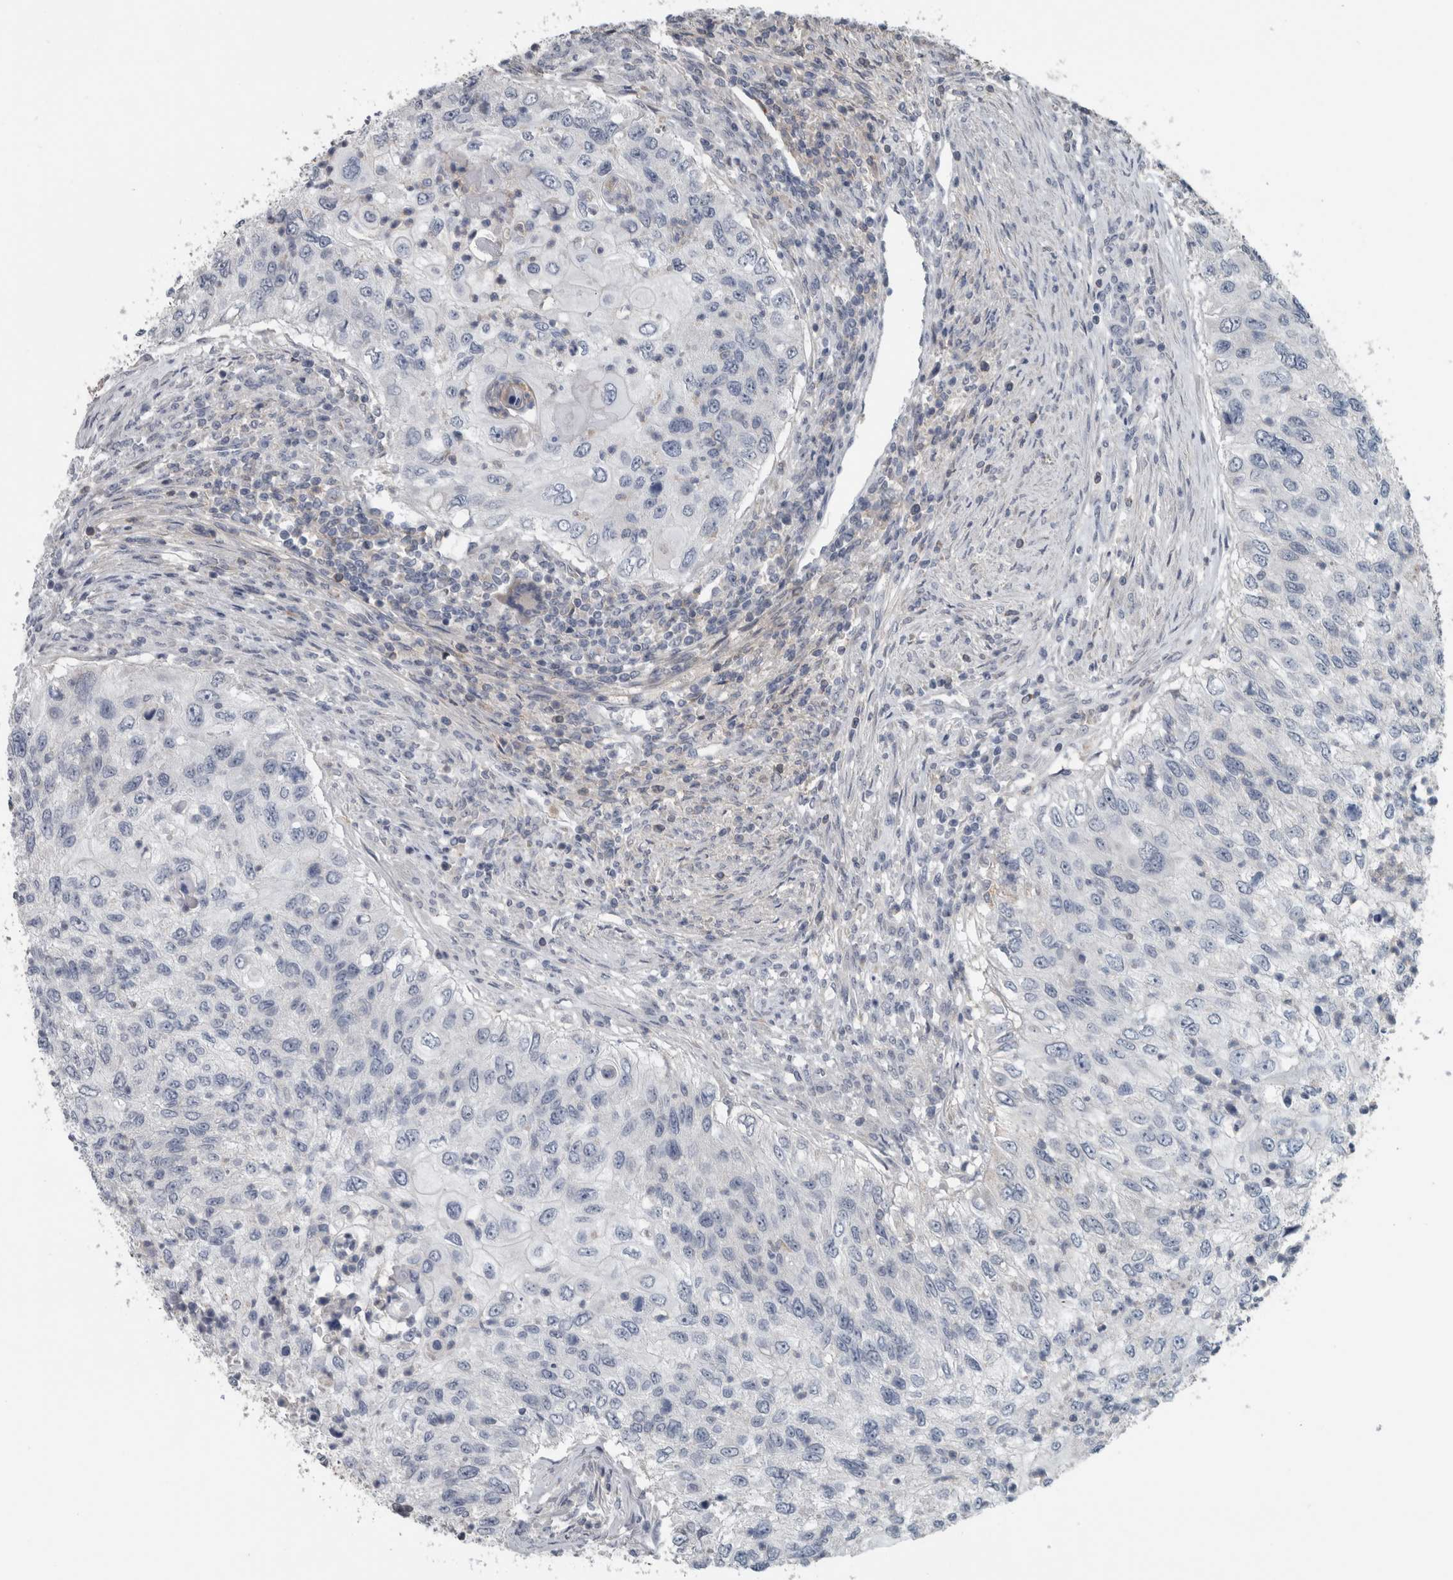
{"staining": {"intensity": "negative", "quantity": "none", "location": "none"}, "tissue": "urothelial cancer", "cell_type": "Tumor cells", "image_type": "cancer", "snomed": [{"axis": "morphology", "description": "Urothelial carcinoma, High grade"}, {"axis": "topography", "description": "Urinary bladder"}], "caption": "The immunohistochemistry (IHC) image has no significant staining in tumor cells of urothelial cancer tissue.", "gene": "ACSF2", "patient": {"sex": "female", "age": 60}}